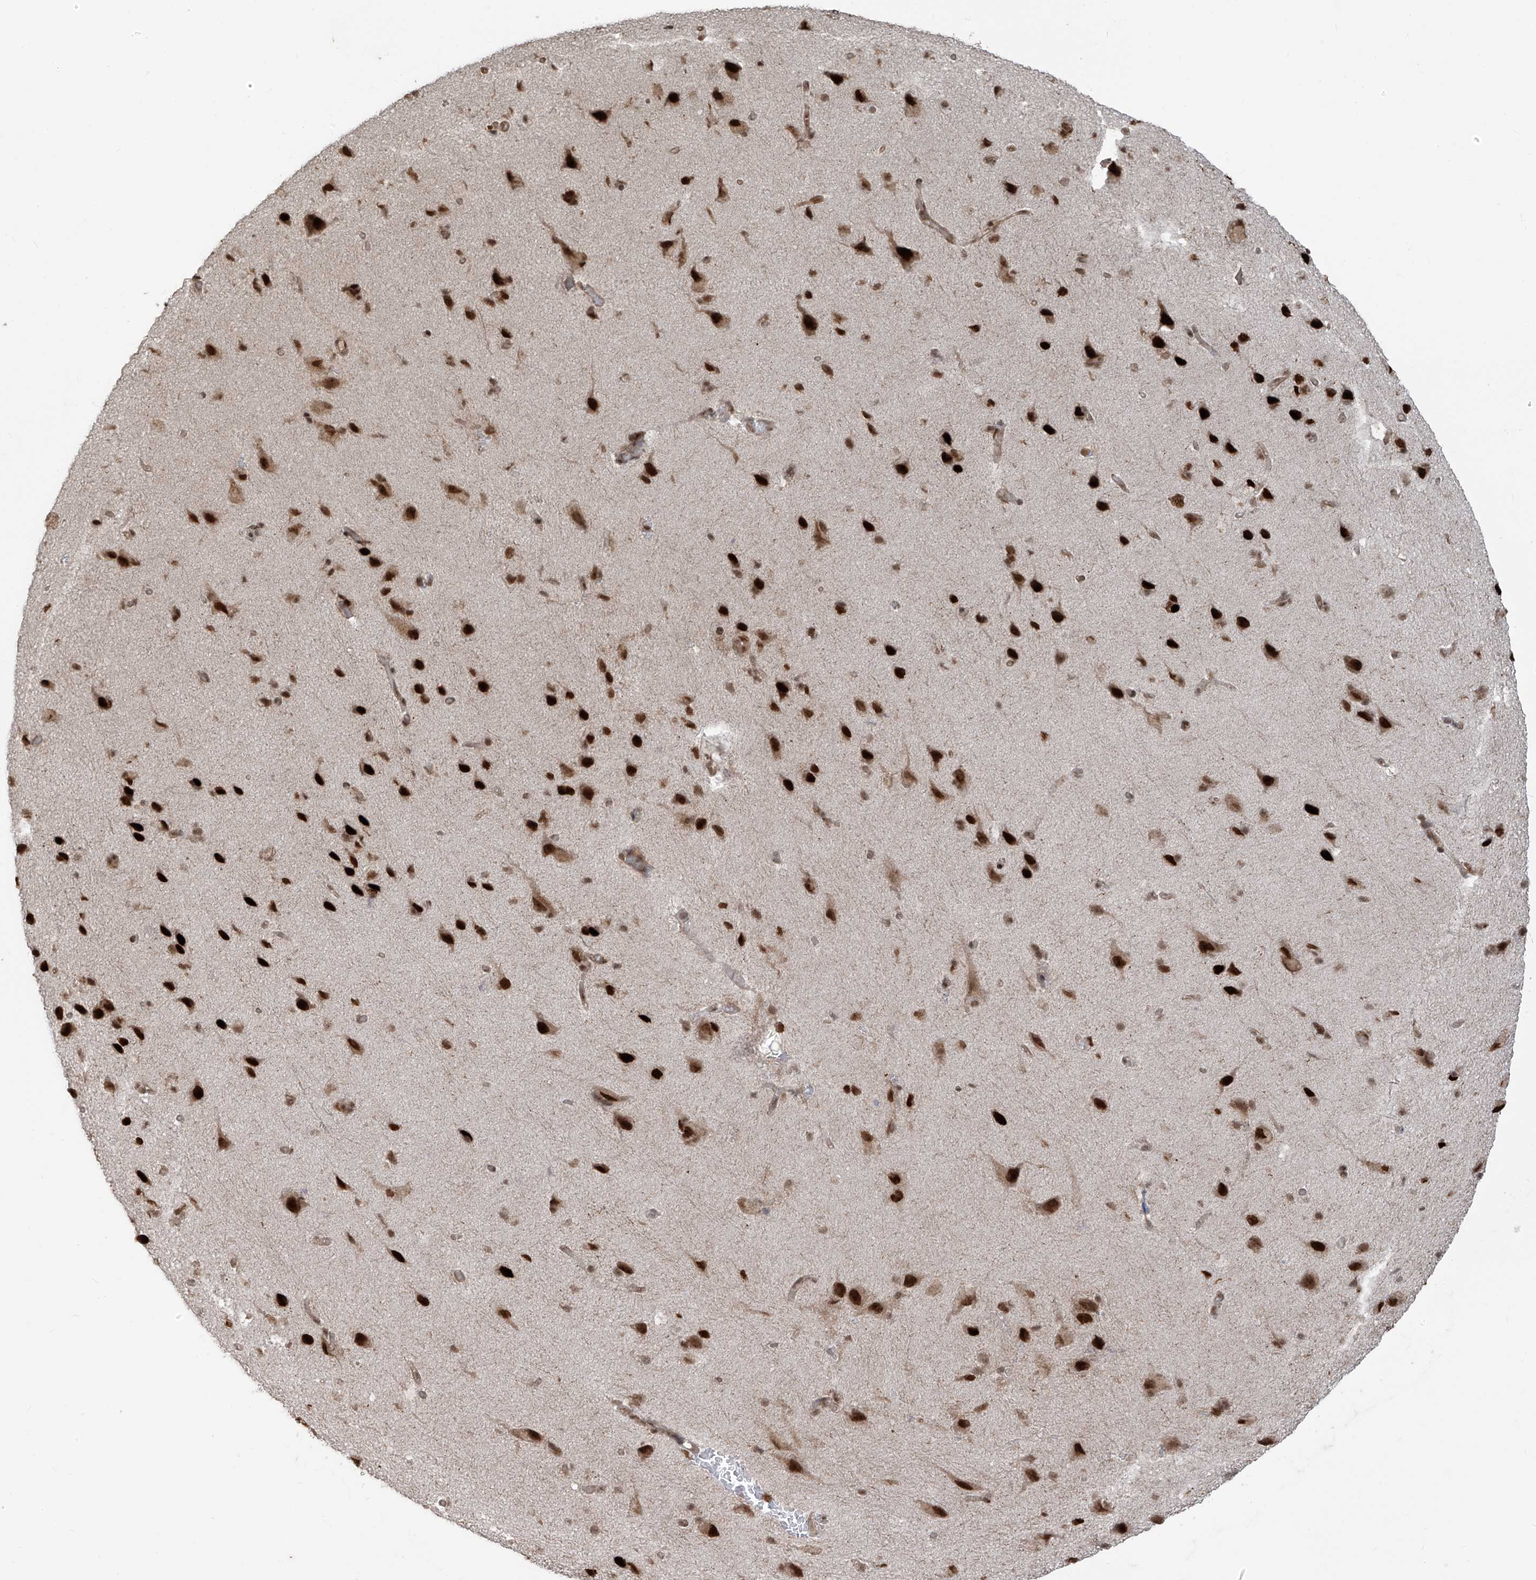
{"staining": {"intensity": "weak", "quantity": "25%-75%", "location": "cytoplasmic/membranous"}, "tissue": "cerebral cortex", "cell_type": "Endothelial cells", "image_type": "normal", "snomed": [{"axis": "morphology", "description": "Normal tissue, NOS"}, {"axis": "topography", "description": "Cerebral cortex"}], "caption": "DAB immunohistochemical staining of normal human cerebral cortex exhibits weak cytoplasmic/membranous protein positivity in about 25%-75% of endothelial cells.", "gene": "ARHGEF3", "patient": {"sex": "male", "age": 62}}